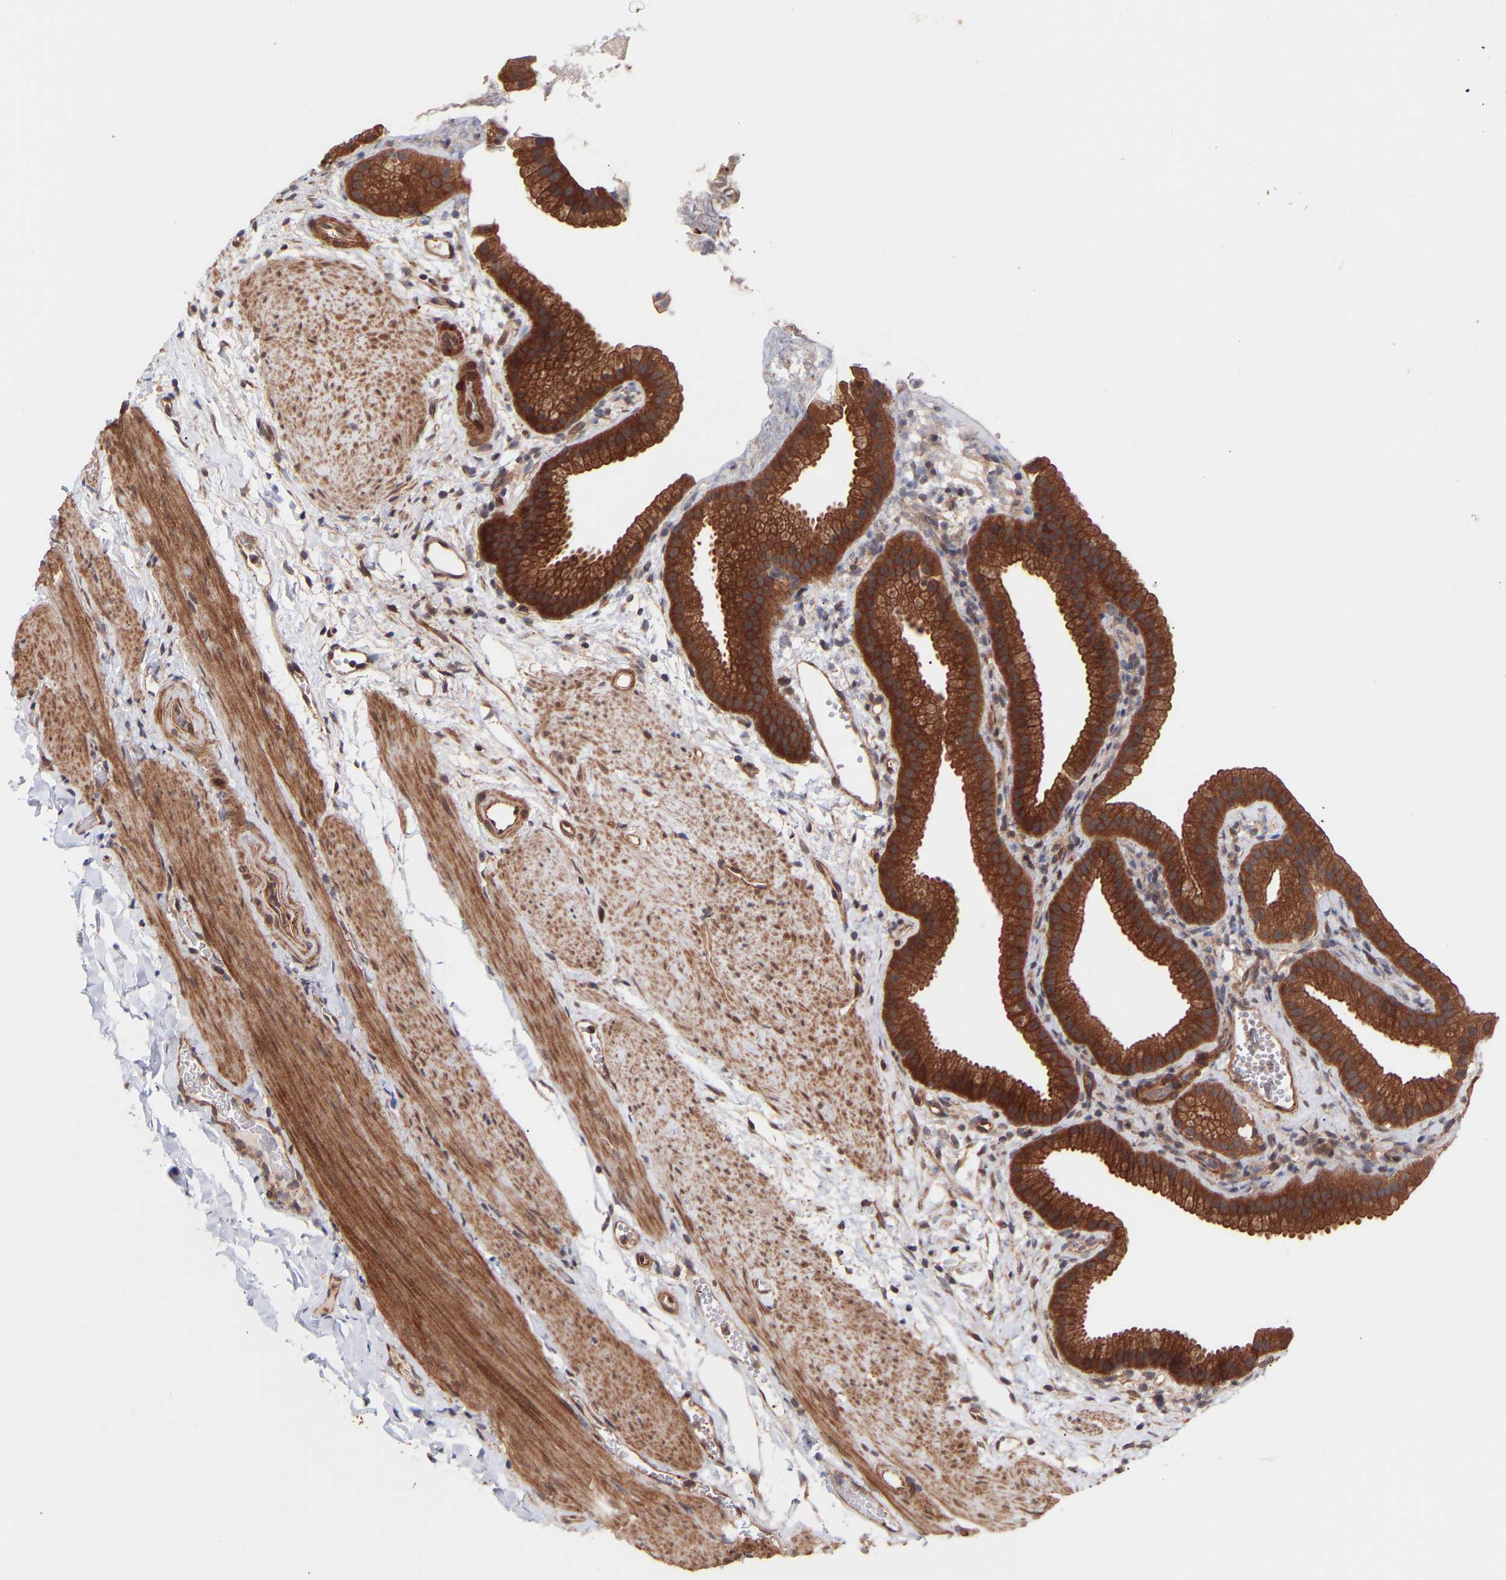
{"staining": {"intensity": "strong", "quantity": ">75%", "location": "cytoplasmic/membranous"}, "tissue": "gallbladder", "cell_type": "Glandular cells", "image_type": "normal", "snomed": [{"axis": "morphology", "description": "Normal tissue, NOS"}, {"axis": "topography", "description": "Gallbladder"}], "caption": "Immunohistochemistry (IHC) histopathology image of unremarkable gallbladder: human gallbladder stained using immunohistochemistry reveals high levels of strong protein expression localized specifically in the cytoplasmic/membranous of glandular cells, appearing as a cytoplasmic/membranous brown color.", "gene": "PDLIM5", "patient": {"sex": "female", "age": 64}}